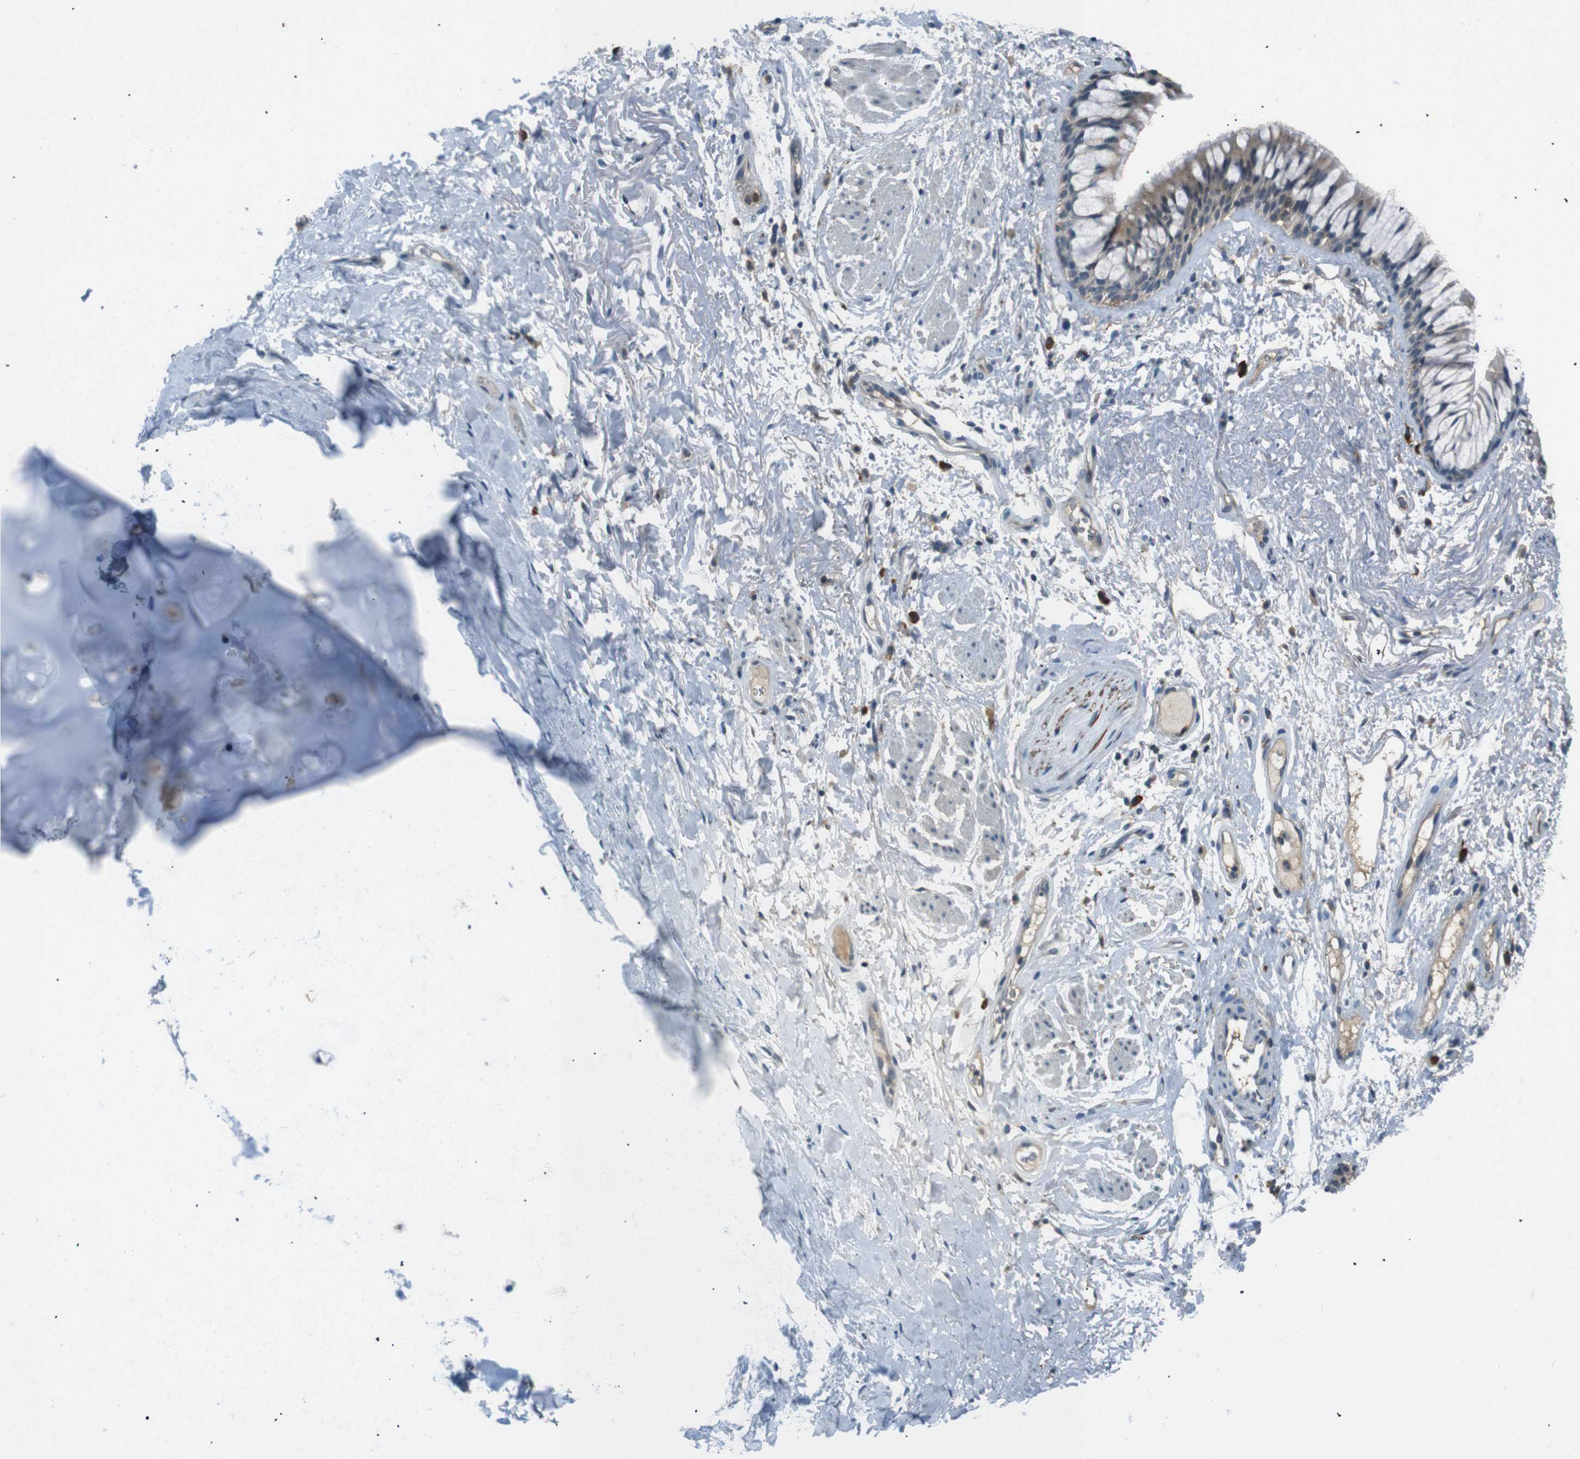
{"staining": {"intensity": "negative", "quantity": "none", "location": "none"}, "tissue": "adipose tissue", "cell_type": "Adipocytes", "image_type": "normal", "snomed": [{"axis": "morphology", "description": "Normal tissue, NOS"}, {"axis": "topography", "description": "Cartilage tissue"}, {"axis": "topography", "description": "Bronchus"}], "caption": "Micrograph shows no protein expression in adipocytes of normal adipose tissue.", "gene": "MAGI2", "patient": {"sex": "female", "age": 73}}